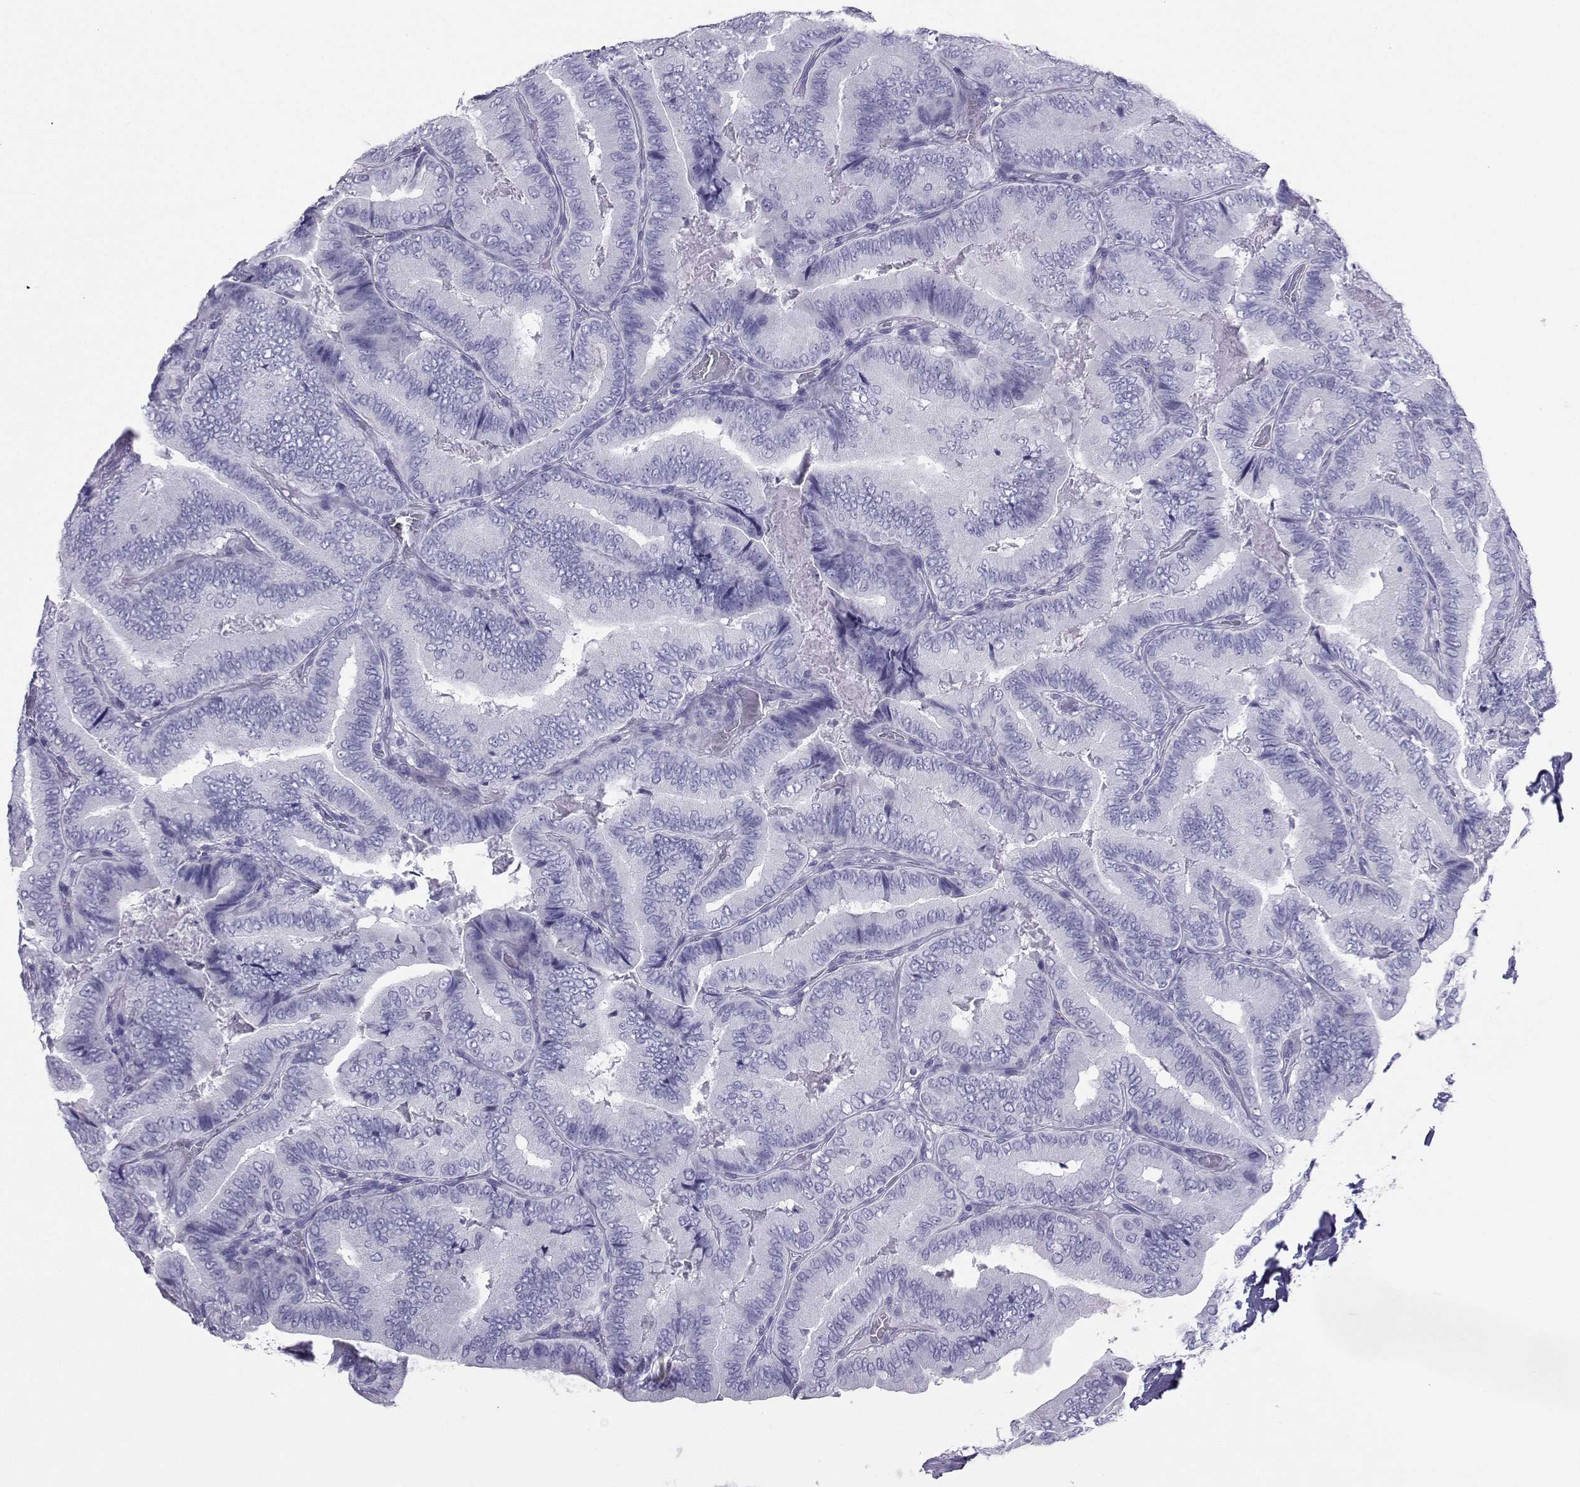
{"staining": {"intensity": "negative", "quantity": "none", "location": "none"}, "tissue": "thyroid cancer", "cell_type": "Tumor cells", "image_type": "cancer", "snomed": [{"axis": "morphology", "description": "Papillary adenocarcinoma, NOS"}, {"axis": "topography", "description": "Thyroid gland"}], "caption": "An immunohistochemistry (IHC) image of papillary adenocarcinoma (thyroid) is shown. There is no staining in tumor cells of papillary adenocarcinoma (thyroid).", "gene": "LORICRIN", "patient": {"sex": "male", "age": 61}}